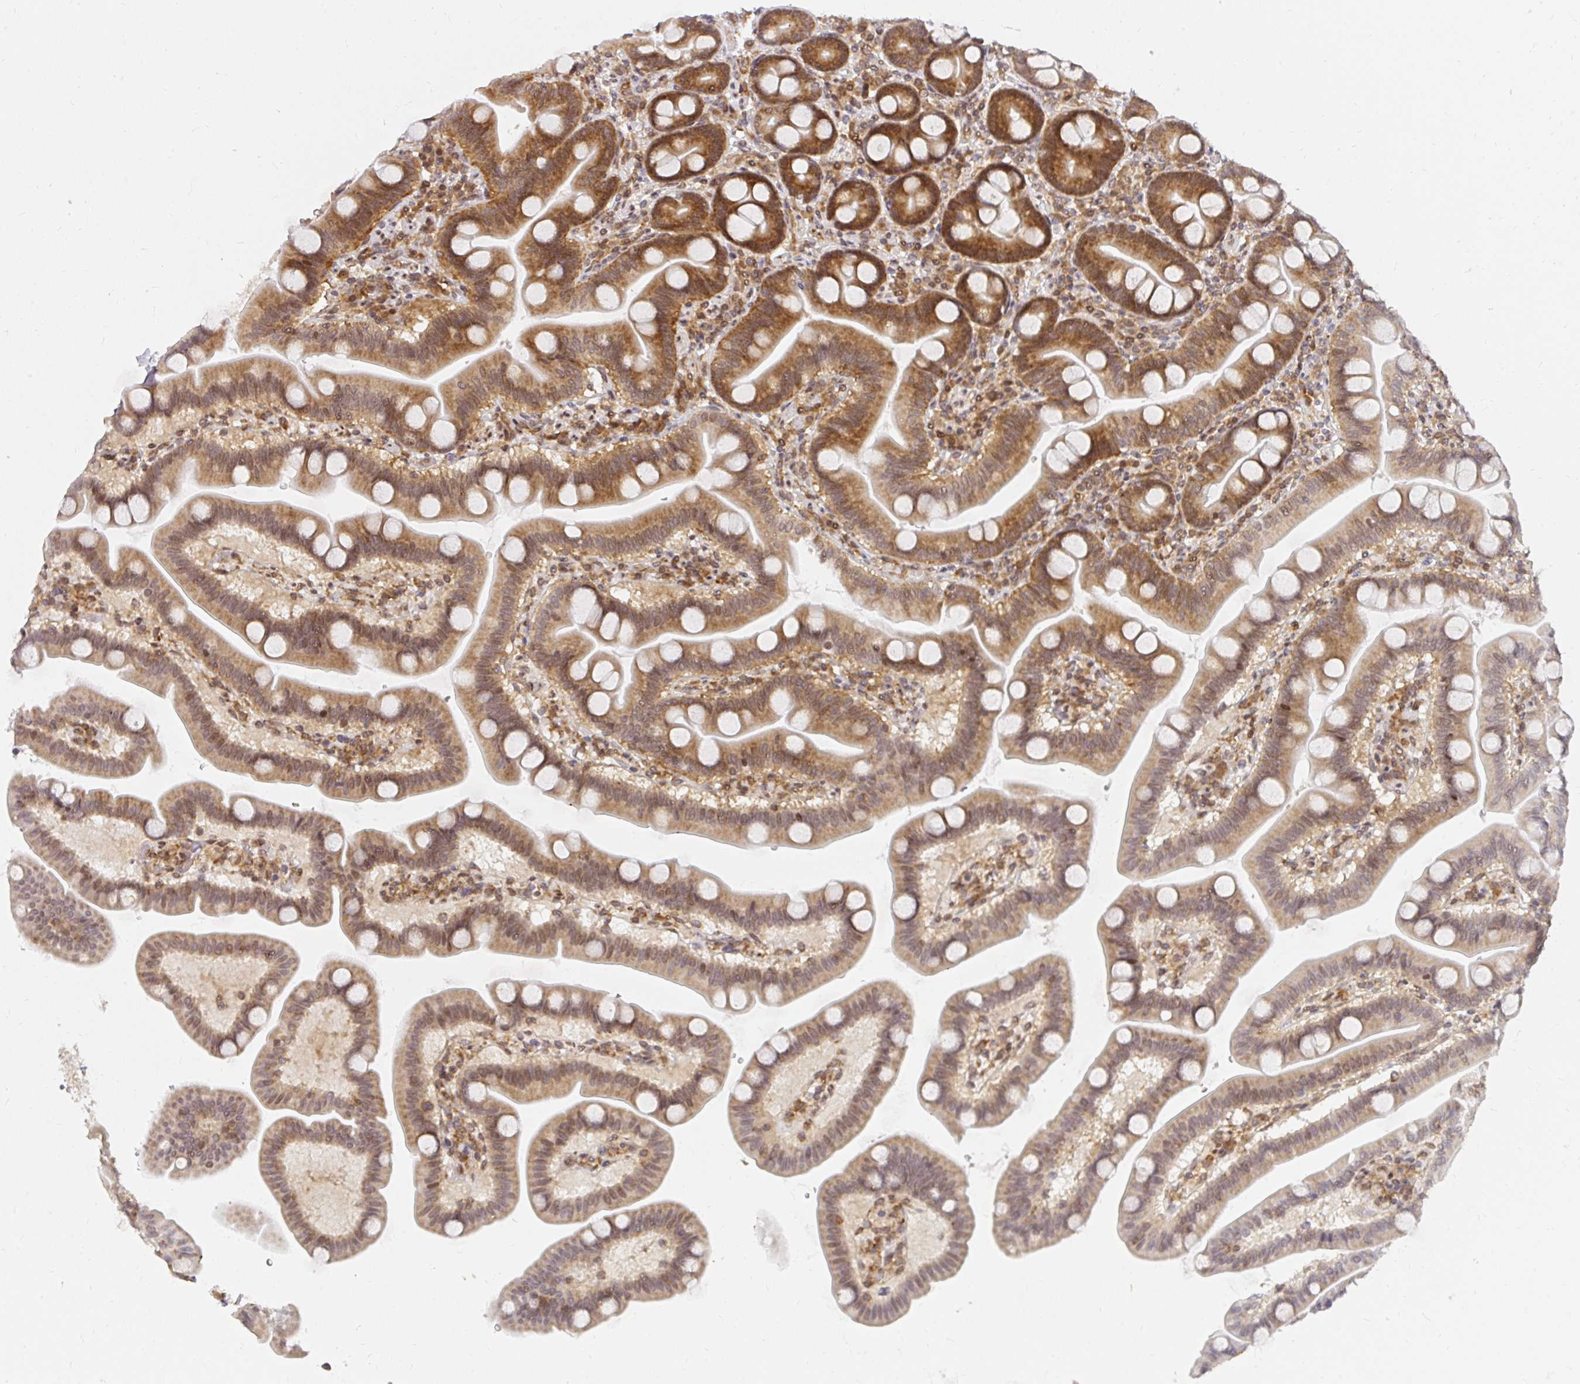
{"staining": {"intensity": "strong", "quantity": ">75%", "location": "cytoplasmic/membranous,nuclear"}, "tissue": "duodenum", "cell_type": "Glandular cells", "image_type": "normal", "snomed": [{"axis": "morphology", "description": "Normal tissue, NOS"}, {"axis": "topography", "description": "Duodenum"}], "caption": "Immunohistochemical staining of unremarkable duodenum shows >75% levels of strong cytoplasmic/membranous,nuclear protein positivity in approximately >75% of glandular cells.", "gene": "SYNCRIP", "patient": {"sex": "male", "age": 59}}